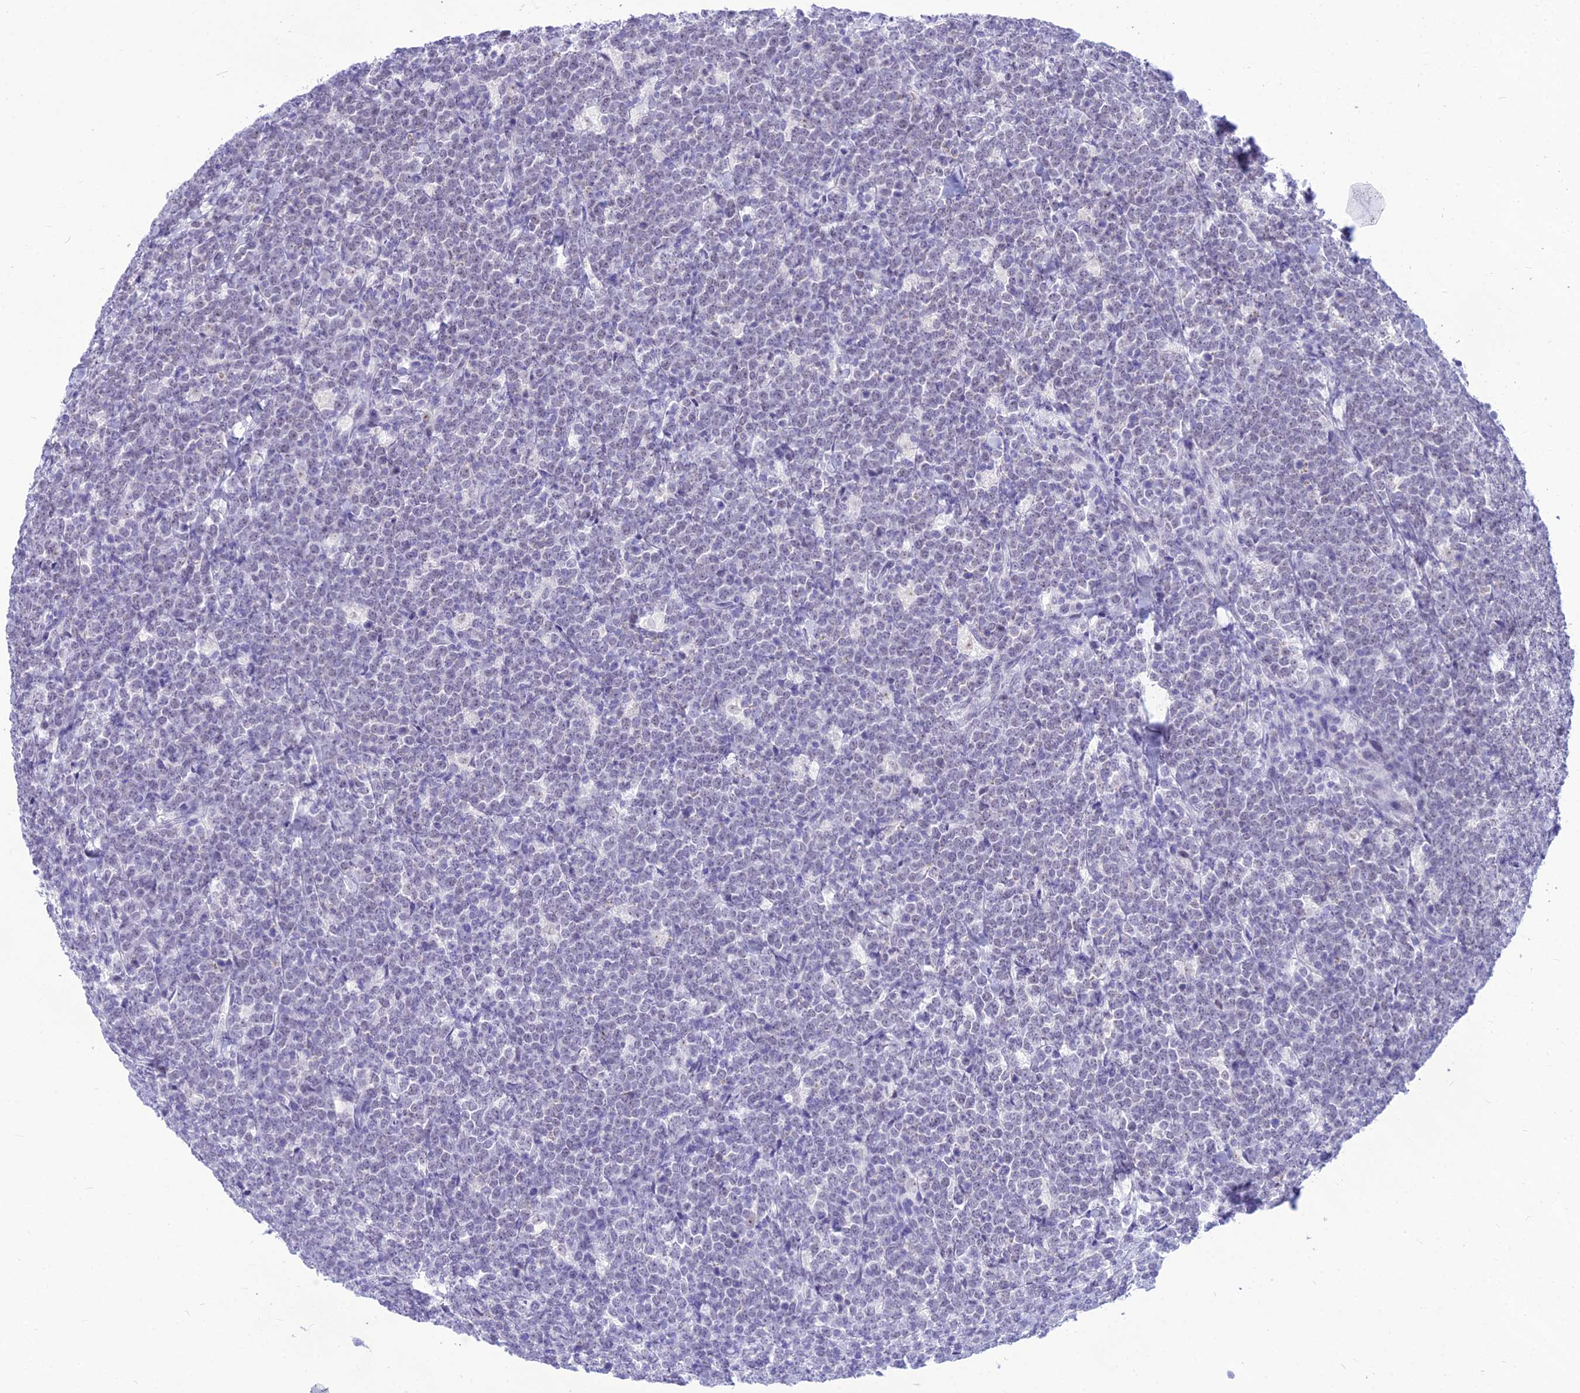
{"staining": {"intensity": "negative", "quantity": "none", "location": "none"}, "tissue": "lymphoma", "cell_type": "Tumor cells", "image_type": "cancer", "snomed": [{"axis": "morphology", "description": "Malignant lymphoma, non-Hodgkin's type, High grade"}, {"axis": "topography", "description": "Small intestine"}], "caption": "High-grade malignant lymphoma, non-Hodgkin's type stained for a protein using immunohistochemistry exhibits no positivity tumor cells.", "gene": "DHX40", "patient": {"sex": "male", "age": 8}}